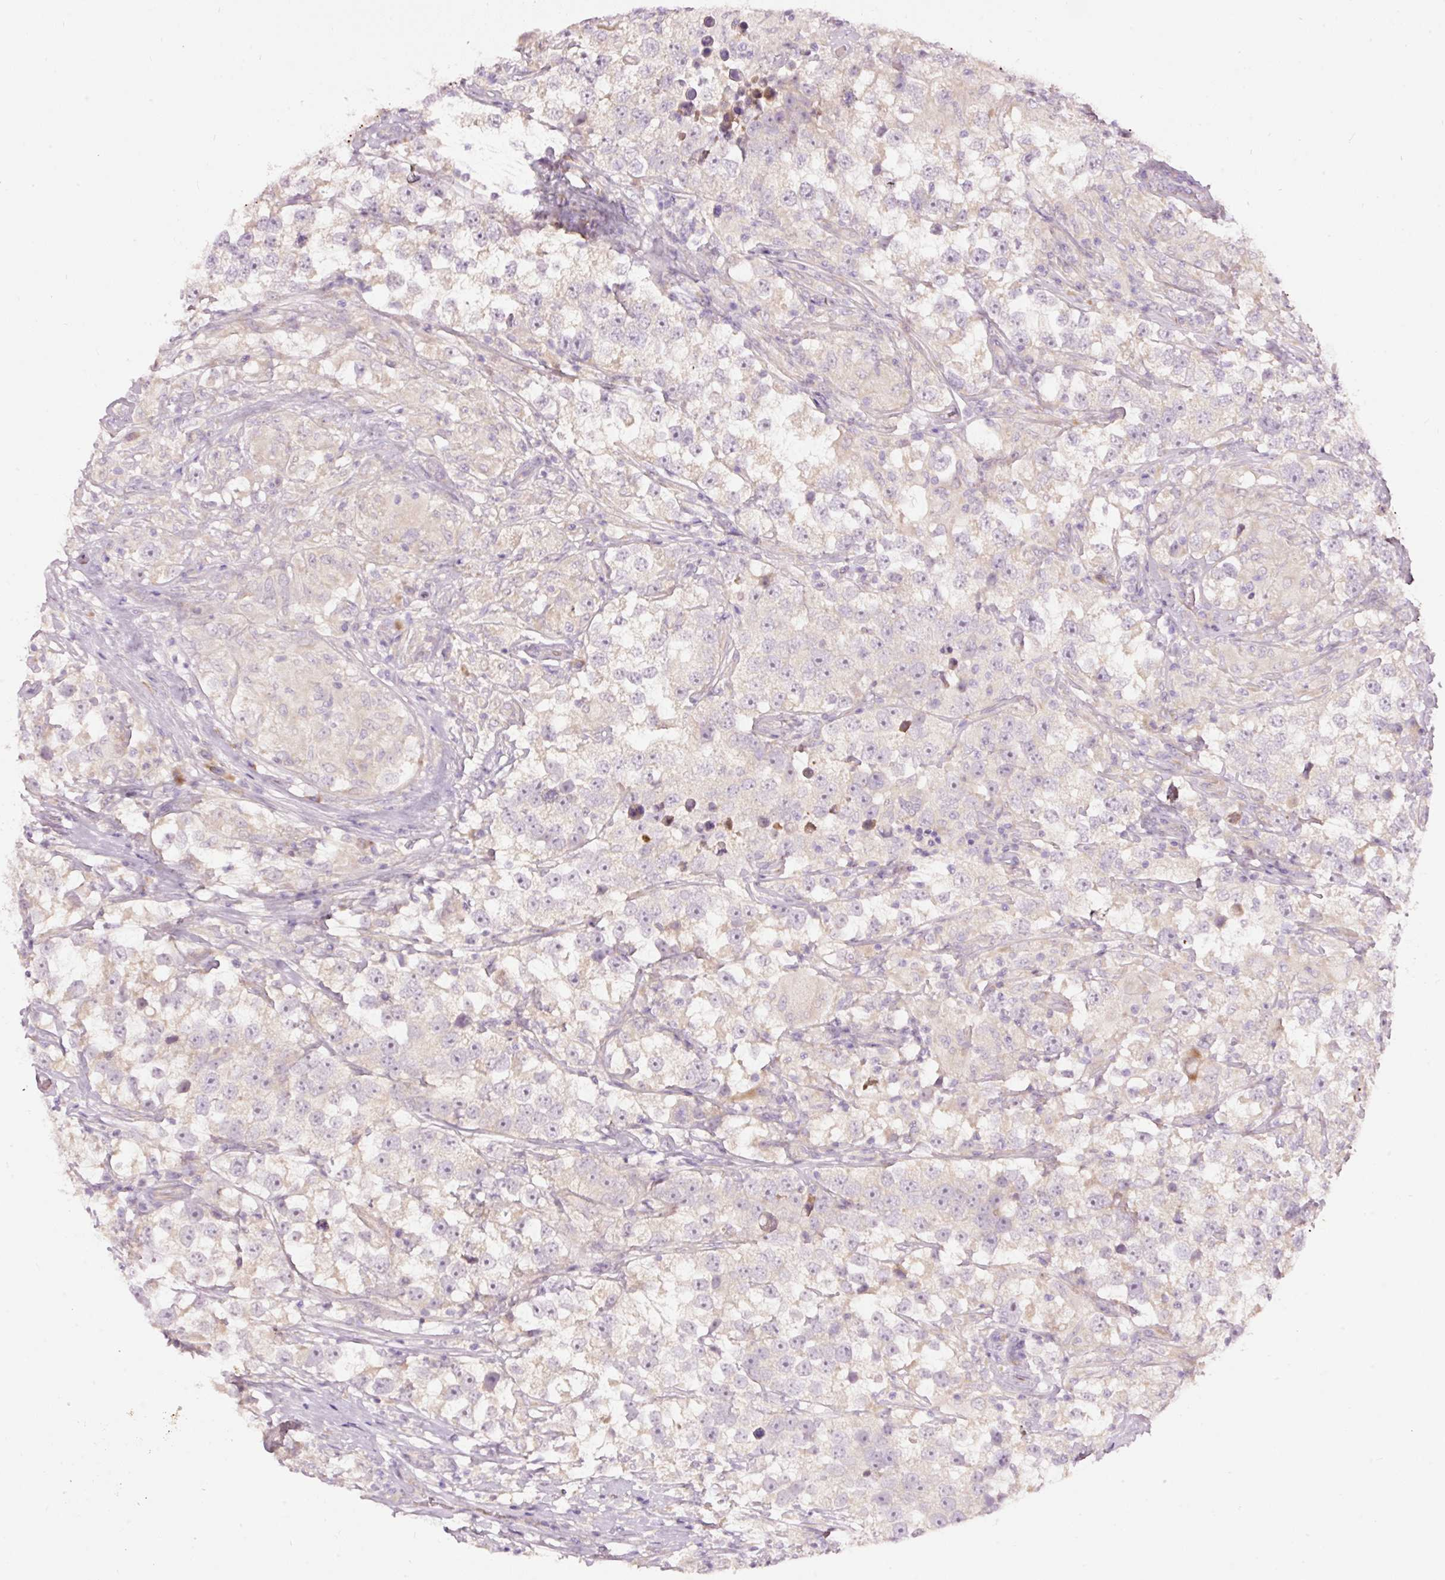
{"staining": {"intensity": "weak", "quantity": "<25%", "location": "cytoplasmic/membranous"}, "tissue": "testis cancer", "cell_type": "Tumor cells", "image_type": "cancer", "snomed": [{"axis": "morphology", "description": "Seminoma, NOS"}, {"axis": "topography", "description": "Testis"}], "caption": "Seminoma (testis) was stained to show a protein in brown. There is no significant staining in tumor cells.", "gene": "RSPO2", "patient": {"sex": "male", "age": 46}}